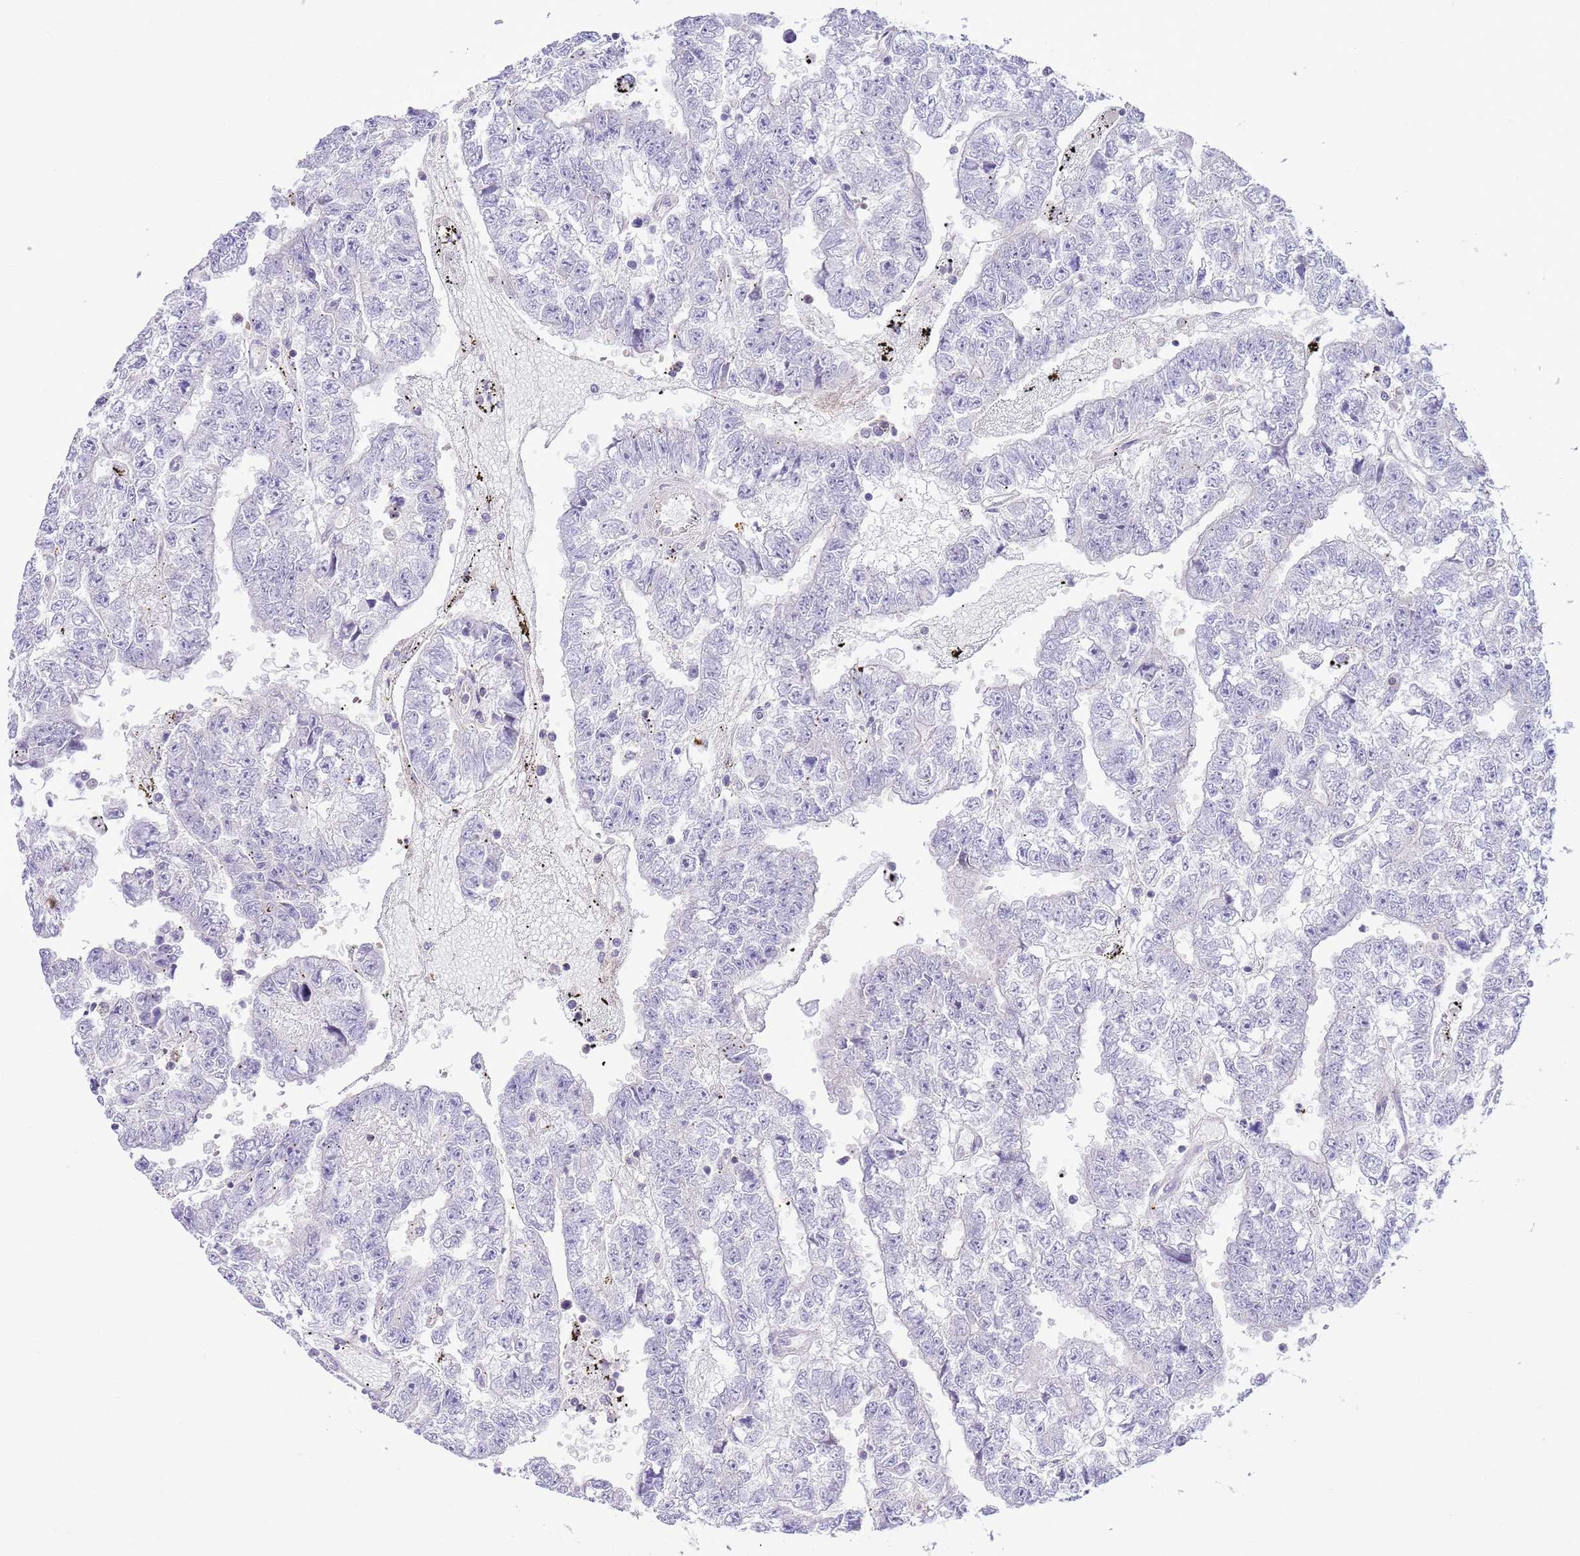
{"staining": {"intensity": "negative", "quantity": "none", "location": "none"}, "tissue": "testis cancer", "cell_type": "Tumor cells", "image_type": "cancer", "snomed": [{"axis": "morphology", "description": "Carcinoma, Embryonal, NOS"}, {"axis": "topography", "description": "Testis"}], "caption": "Immunohistochemistry (IHC) image of testis cancer stained for a protein (brown), which reveals no positivity in tumor cells. (DAB (3,3'-diaminobenzidine) IHC, high magnification).", "gene": "HDHD2", "patient": {"sex": "male", "age": 25}}